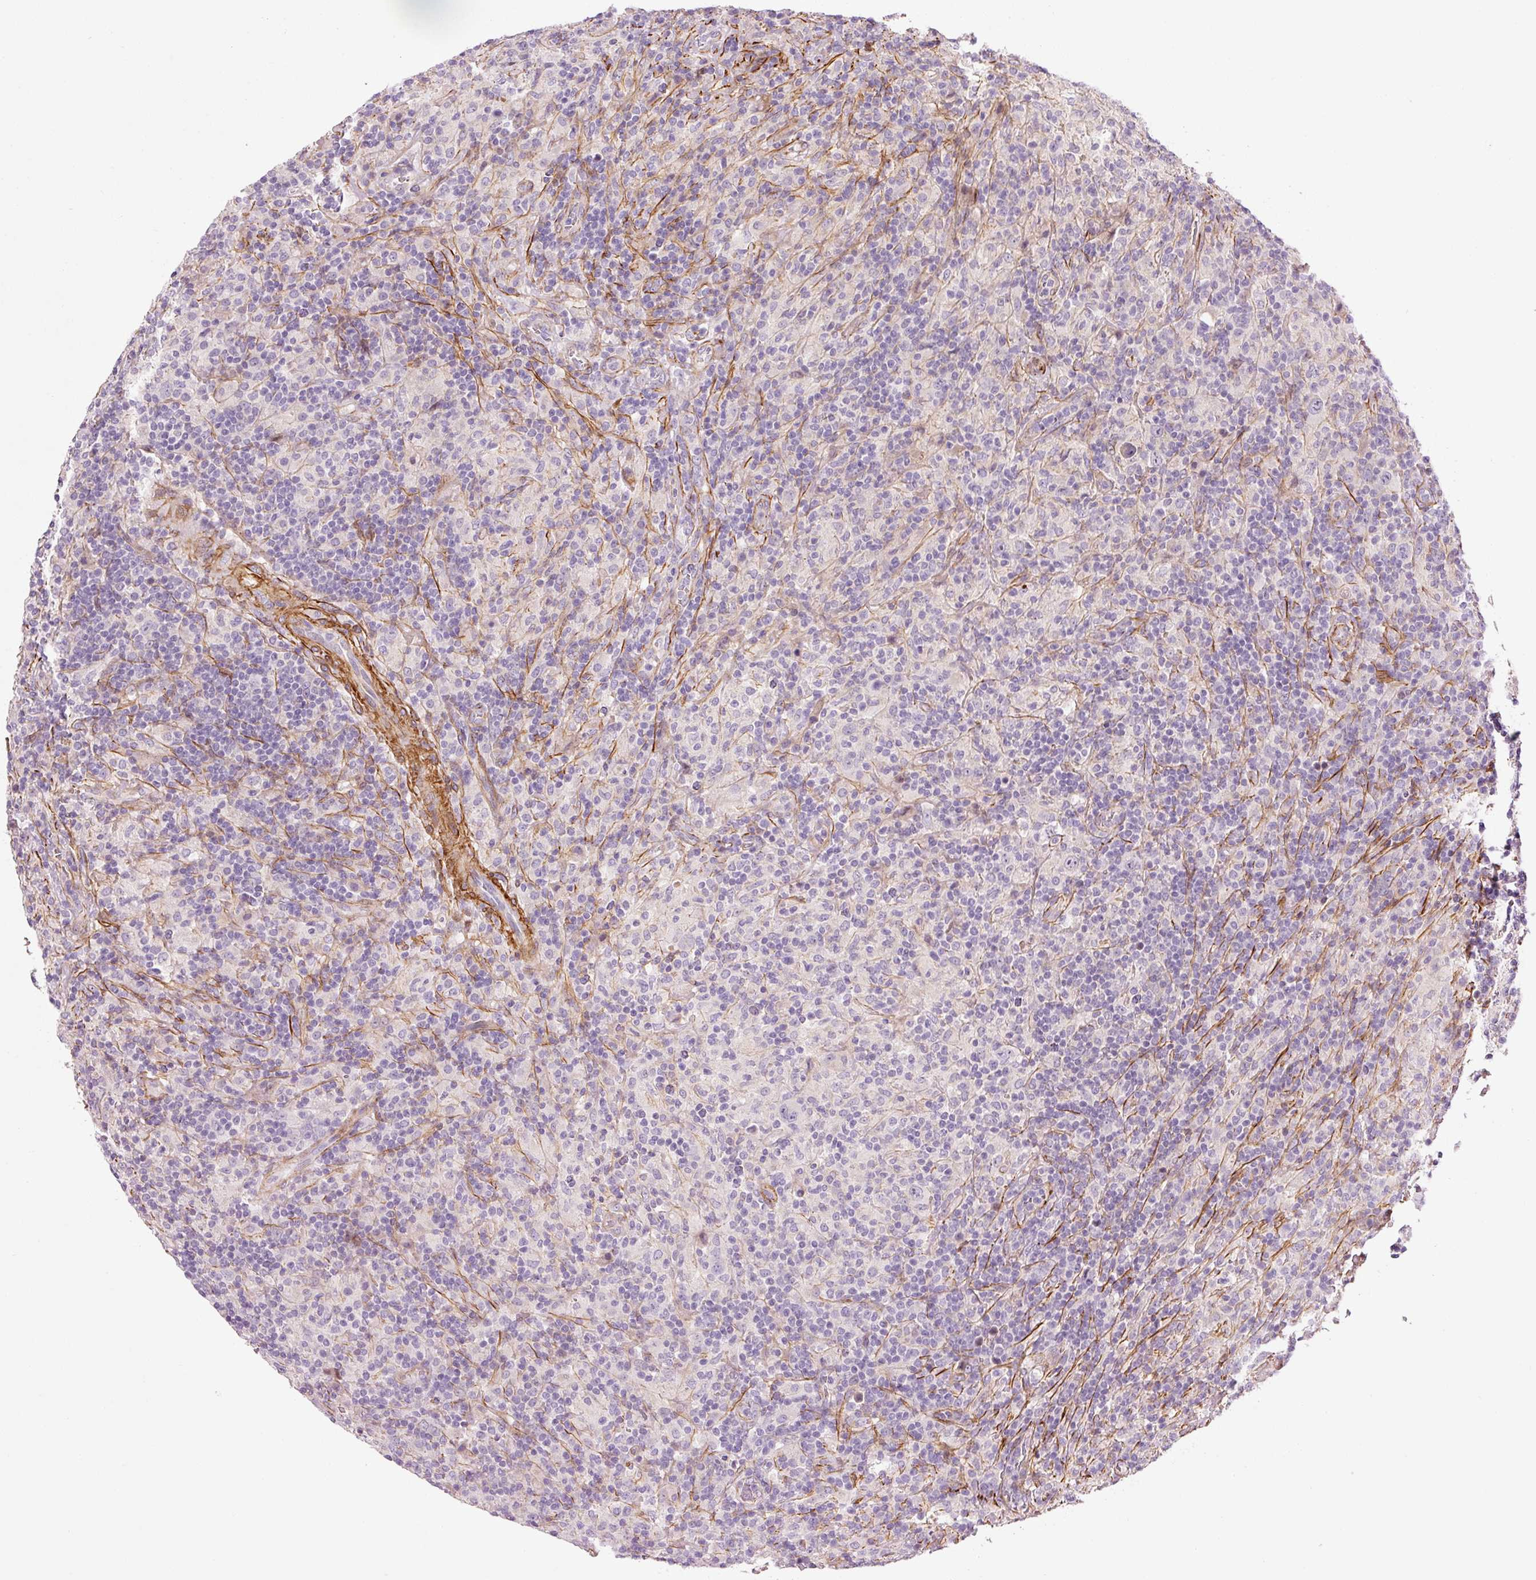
{"staining": {"intensity": "negative", "quantity": "none", "location": "none"}, "tissue": "lymphoma", "cell_type": "Tumor cells", "image_type": "cancer", "snomed": [{"axis": "morphology", "description": "Hodgkin's disease, NOS"}, {"axis": "topography", "description": "Lymph node"}], "caption": "Tumor cells are negative for brown protein staining in lymphoma. The staining was performed using DAB (3,3'-diaminobenzidine) to visualize the protein expression in brown, while the nuclei were stained in blue with hematoxylin (Magnification: 20x).", "gene": "ANKRD20A1", "patient": {"sex": "male", "age": 70}}